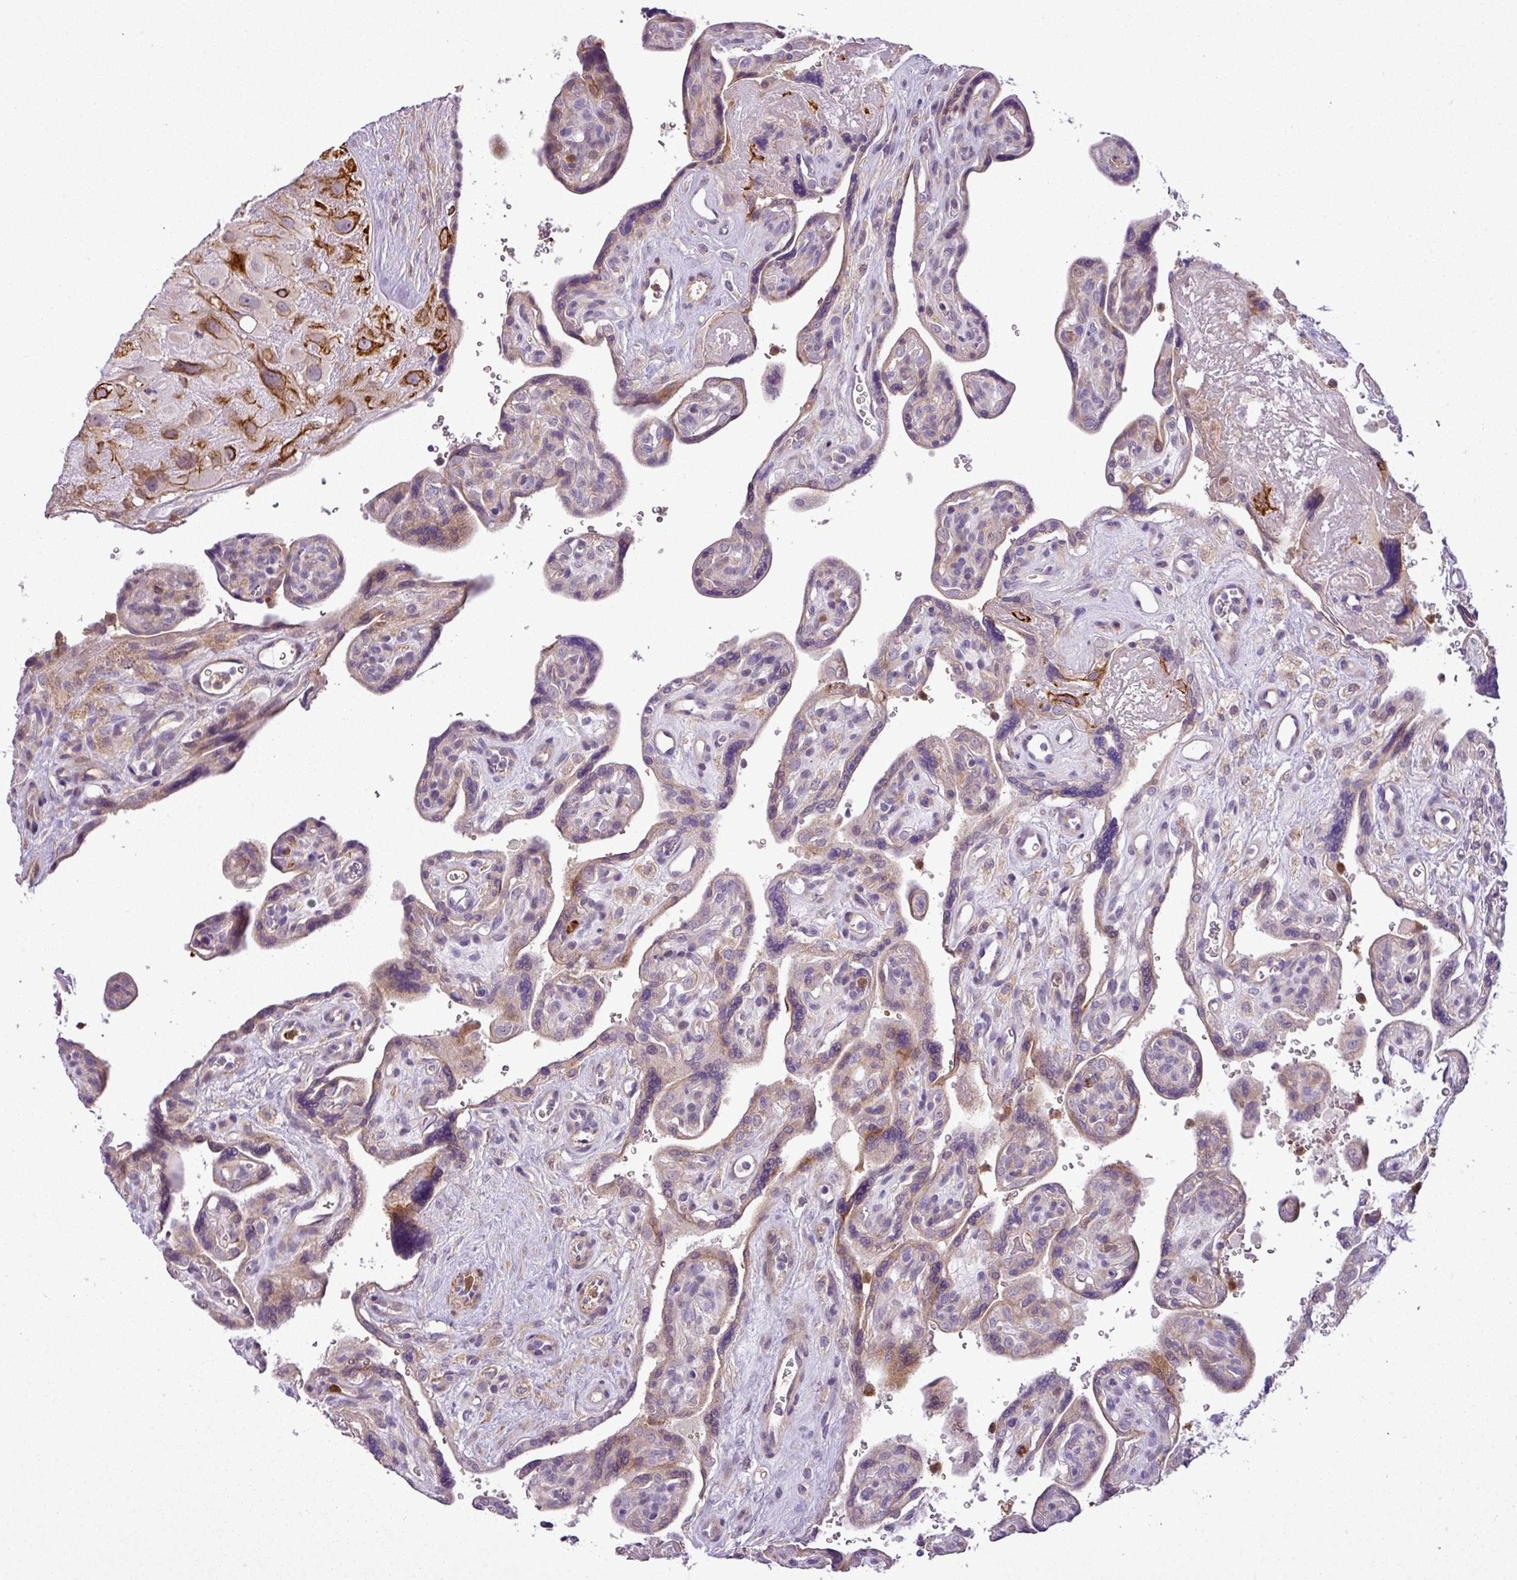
{"staining": {"intensity": "strong", "quantity": "25%-75%", "location": "cytoplasmic/membranous"}, "tissue": "placenta", "cell_type": "Decidual cells", "image_type": "normal", "snomed": [{"axis": "morphology", "description": "Normal tissue, NOS"}, {"axis": "topography", "description": "Placenta"}], "caption": "Strong cytoplasmic/membranous staining is appreciated in approximately 25%-75% of decidual cells in unremarkable placenta. The protein of interest is stained brown, and the nuclei are stained in blue (DAB IHC with brightfield microscopy, high magnification).", "gene": "NBEAL2", "patient": {"sex": "female", "age": 39}}